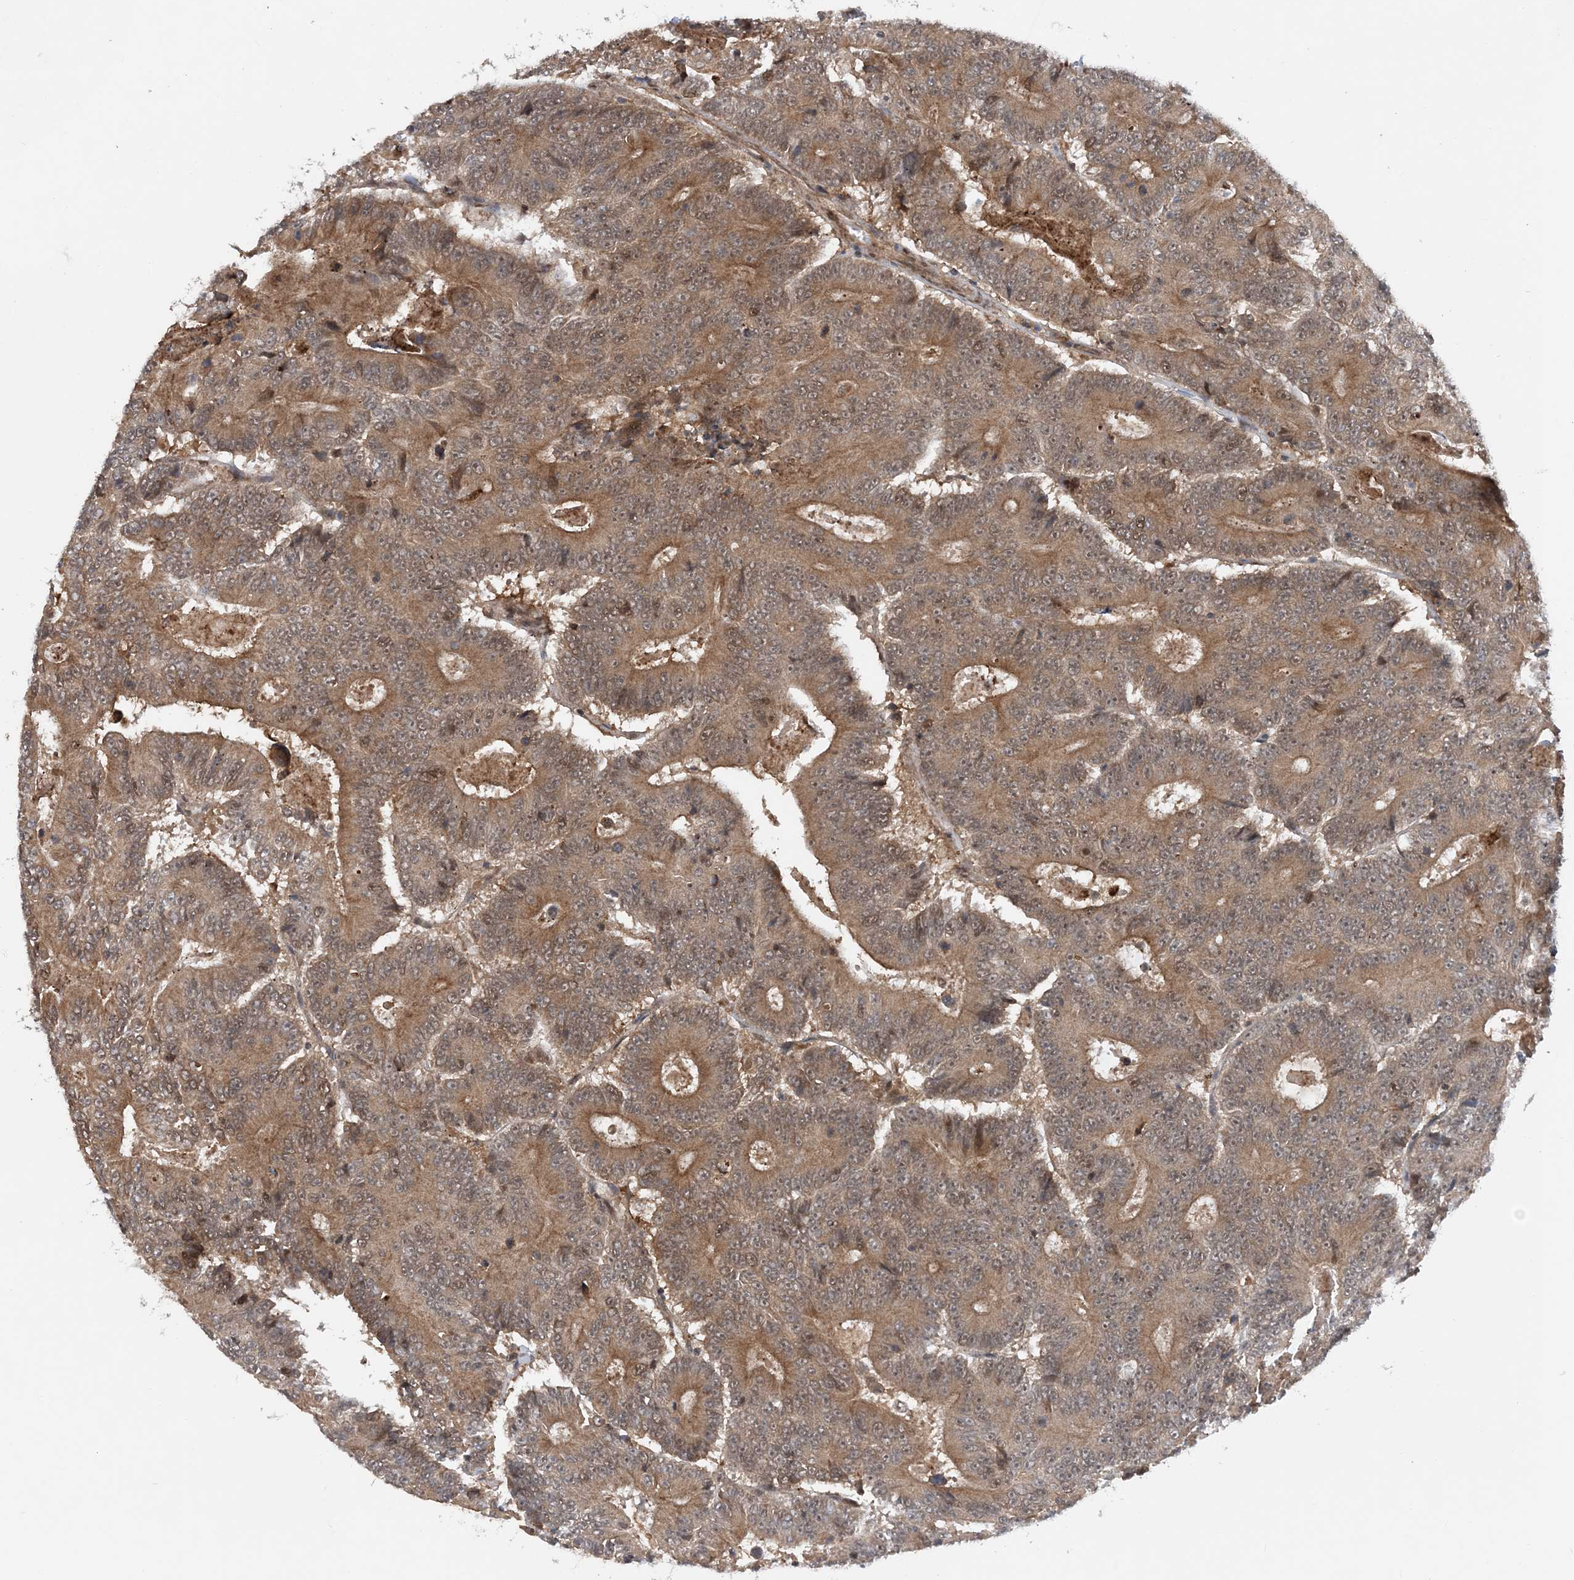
{"staining": {"intensity": "moderate", "quantity": "<25%", "location": "cytoplasmic/membranous"}, "tissue": "colorectal cancer", "cell_type": "Tumor cells", "image_type": "cancer", "snomed": [{"axis": "morphology", "description": "Adenocarcinoma, NOS"}, {"axis": "topography", "description": "Colon"}], "caption": "Human adenocarcinoma (colorectal) stained with a brown dye shows moderate cytoplasmic/membranous positive expression in approximately <25% of tumor cells.", "gene": "HEMK1", "patient": {"sex": "male", "age": 83}}